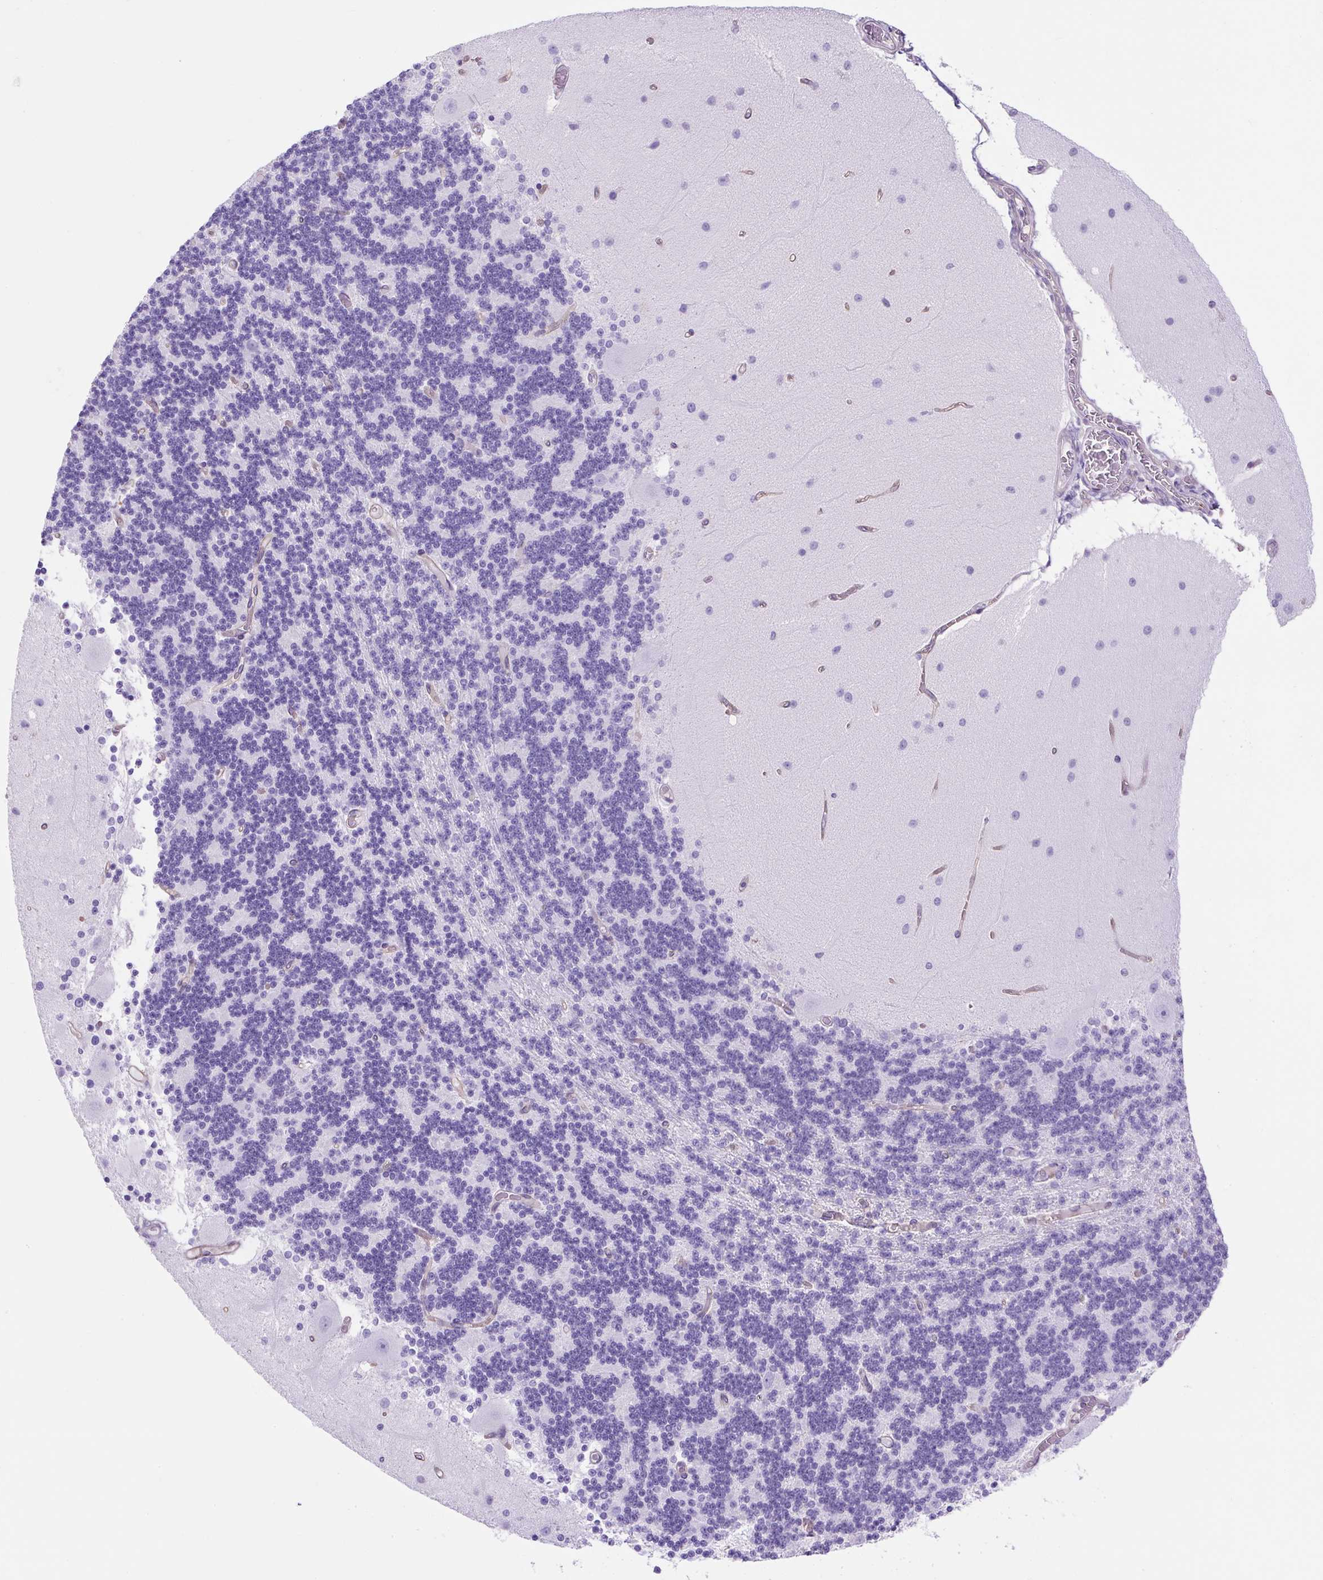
{"staining": {"intensity": "negative", "quantity": "none", "location": "none"}, "tissue": "cerebellum", "cell_type": "Cells in granular layer", "image_type": "normal", "snomed": [{"axis": "morphology", "description": "Normal tissue, NOS"}, {"axis": "topography", "description": "Cerebellum"}], "caption": "IHC photomicrograph of unremarkable cerebellum: cerebellum stained with DAB reveals no significant protein positivity in cells in granular layer. The staining was performed using DAB (3,3'-diaminobenzidine) to visualize the protein expression in brown, while the nuclei were stained in blue with hematoxylin (Magnification: 20x).", "gene": "KRT12", "patient": {"sex": "female", "age": 54}}